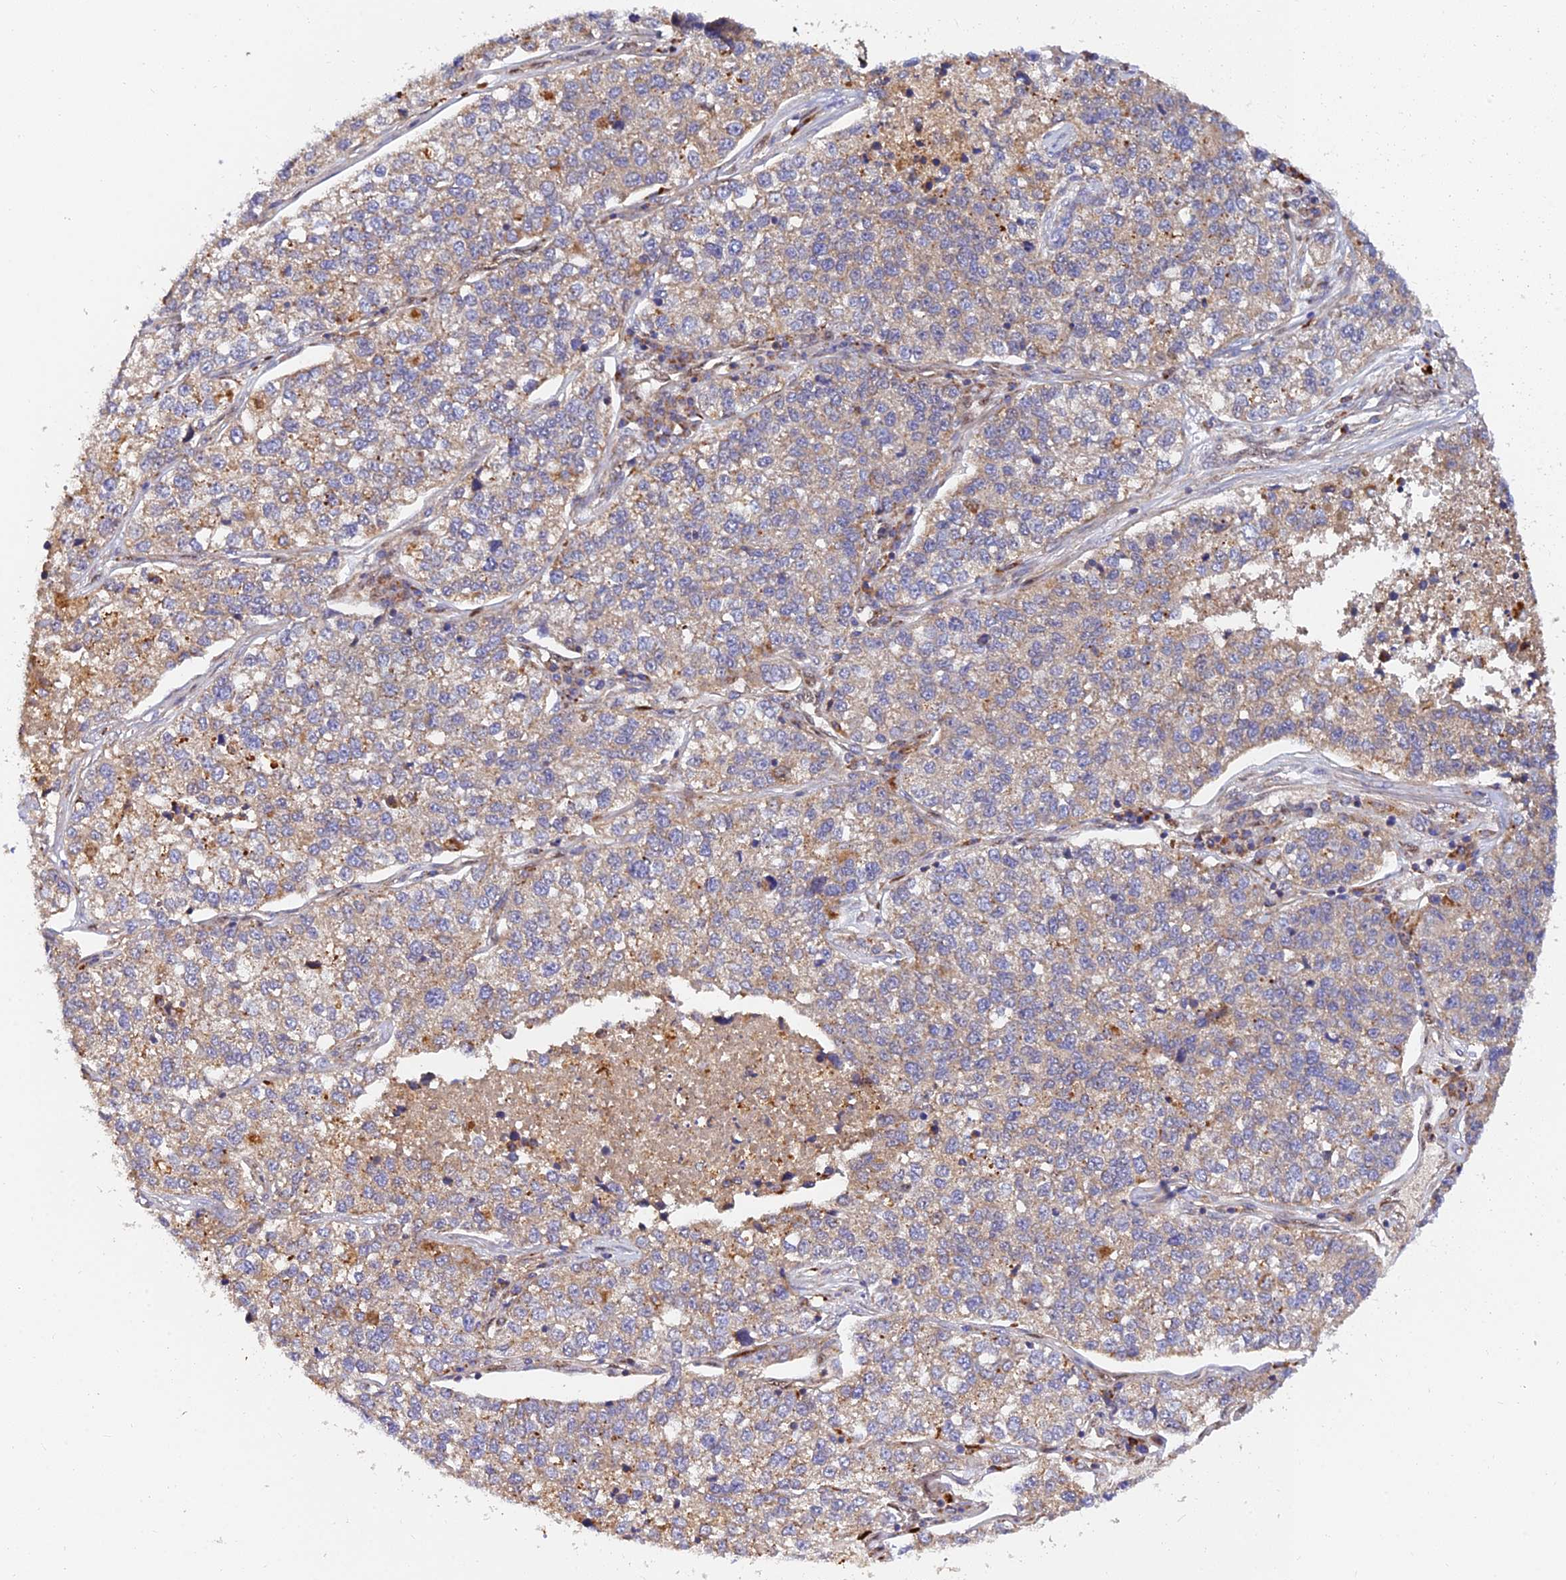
{"staining": {"intensity": "weak", "quantity": "25%-75%", "location": "cytoplasmic/membranous"}, "tissue": "lung cancer", "cell_type": "Tumor cells", "image_type": "cancer", "snomed": [{"axis": "morphology", "description": "Adenocarcinoma, NOS"}, {"axis": "topography", "description": "Lung"}], "caption": "A high-resolution photomicrograph shows IHC staining of adenocarcinoma (lung), which exhibits weak cytoplasmic/membranous positivity in about 25%-75% of tumor cells.", "gene": "PODNL1", "patient": {"sex": "male", "age": 49}}